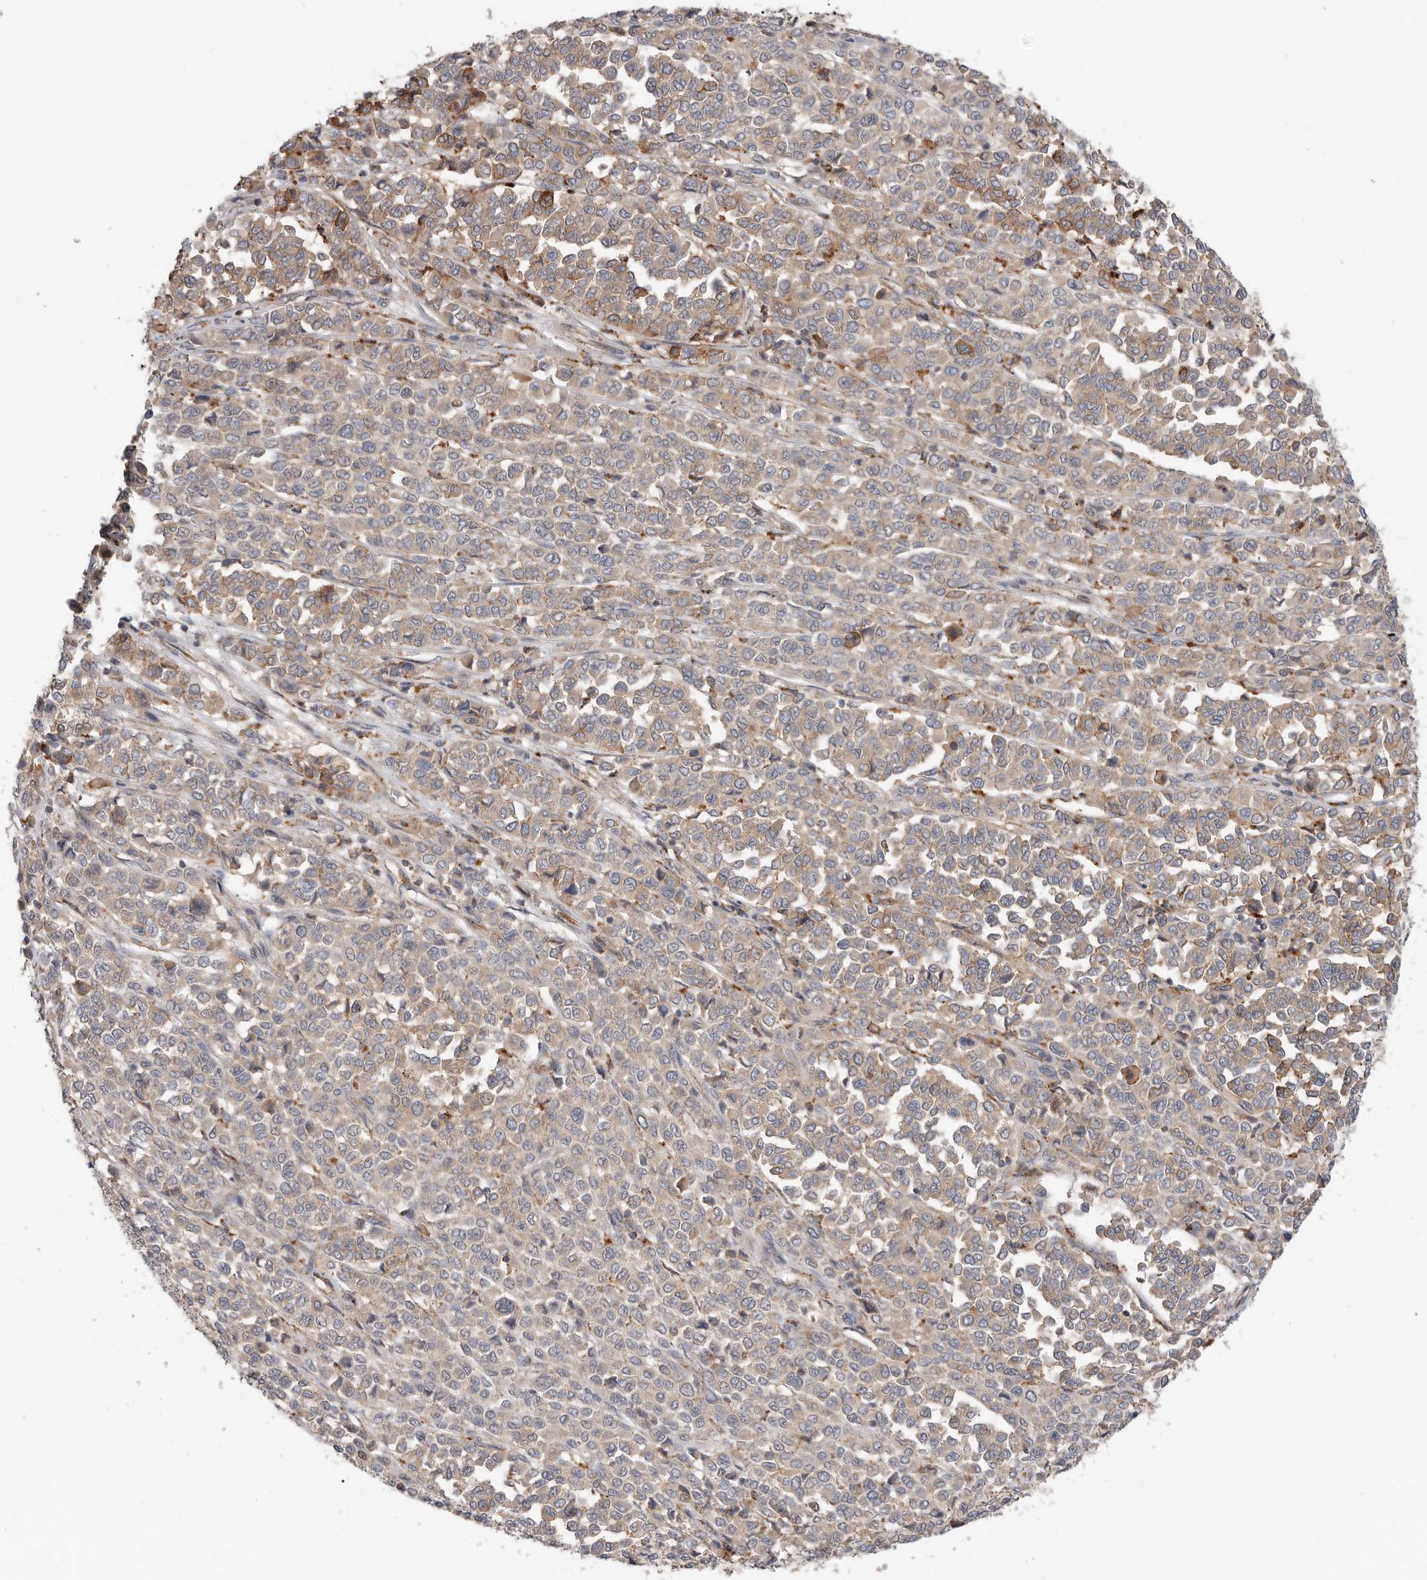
{"staining": {"intensity": "weak", "quantity": ">75%", "location": "cytoplasmic/membranous"}, "tissue": "melanoma", "cell_type": "Tumor cells", "image_type": "cancer", "snomed": [{"axis": "morphology", "description": "Malignant melanoma, Metastatic site"}, {"axis": "topography", "description": "Pancreas"}], "caption": "Immunohistochemical staining of melanoma reveals weak cytoplasmic/membranous protein expression in about >75% of tumor cells.", "gene": "GALNS", "patient": {"sex": "female", "age": 30}}